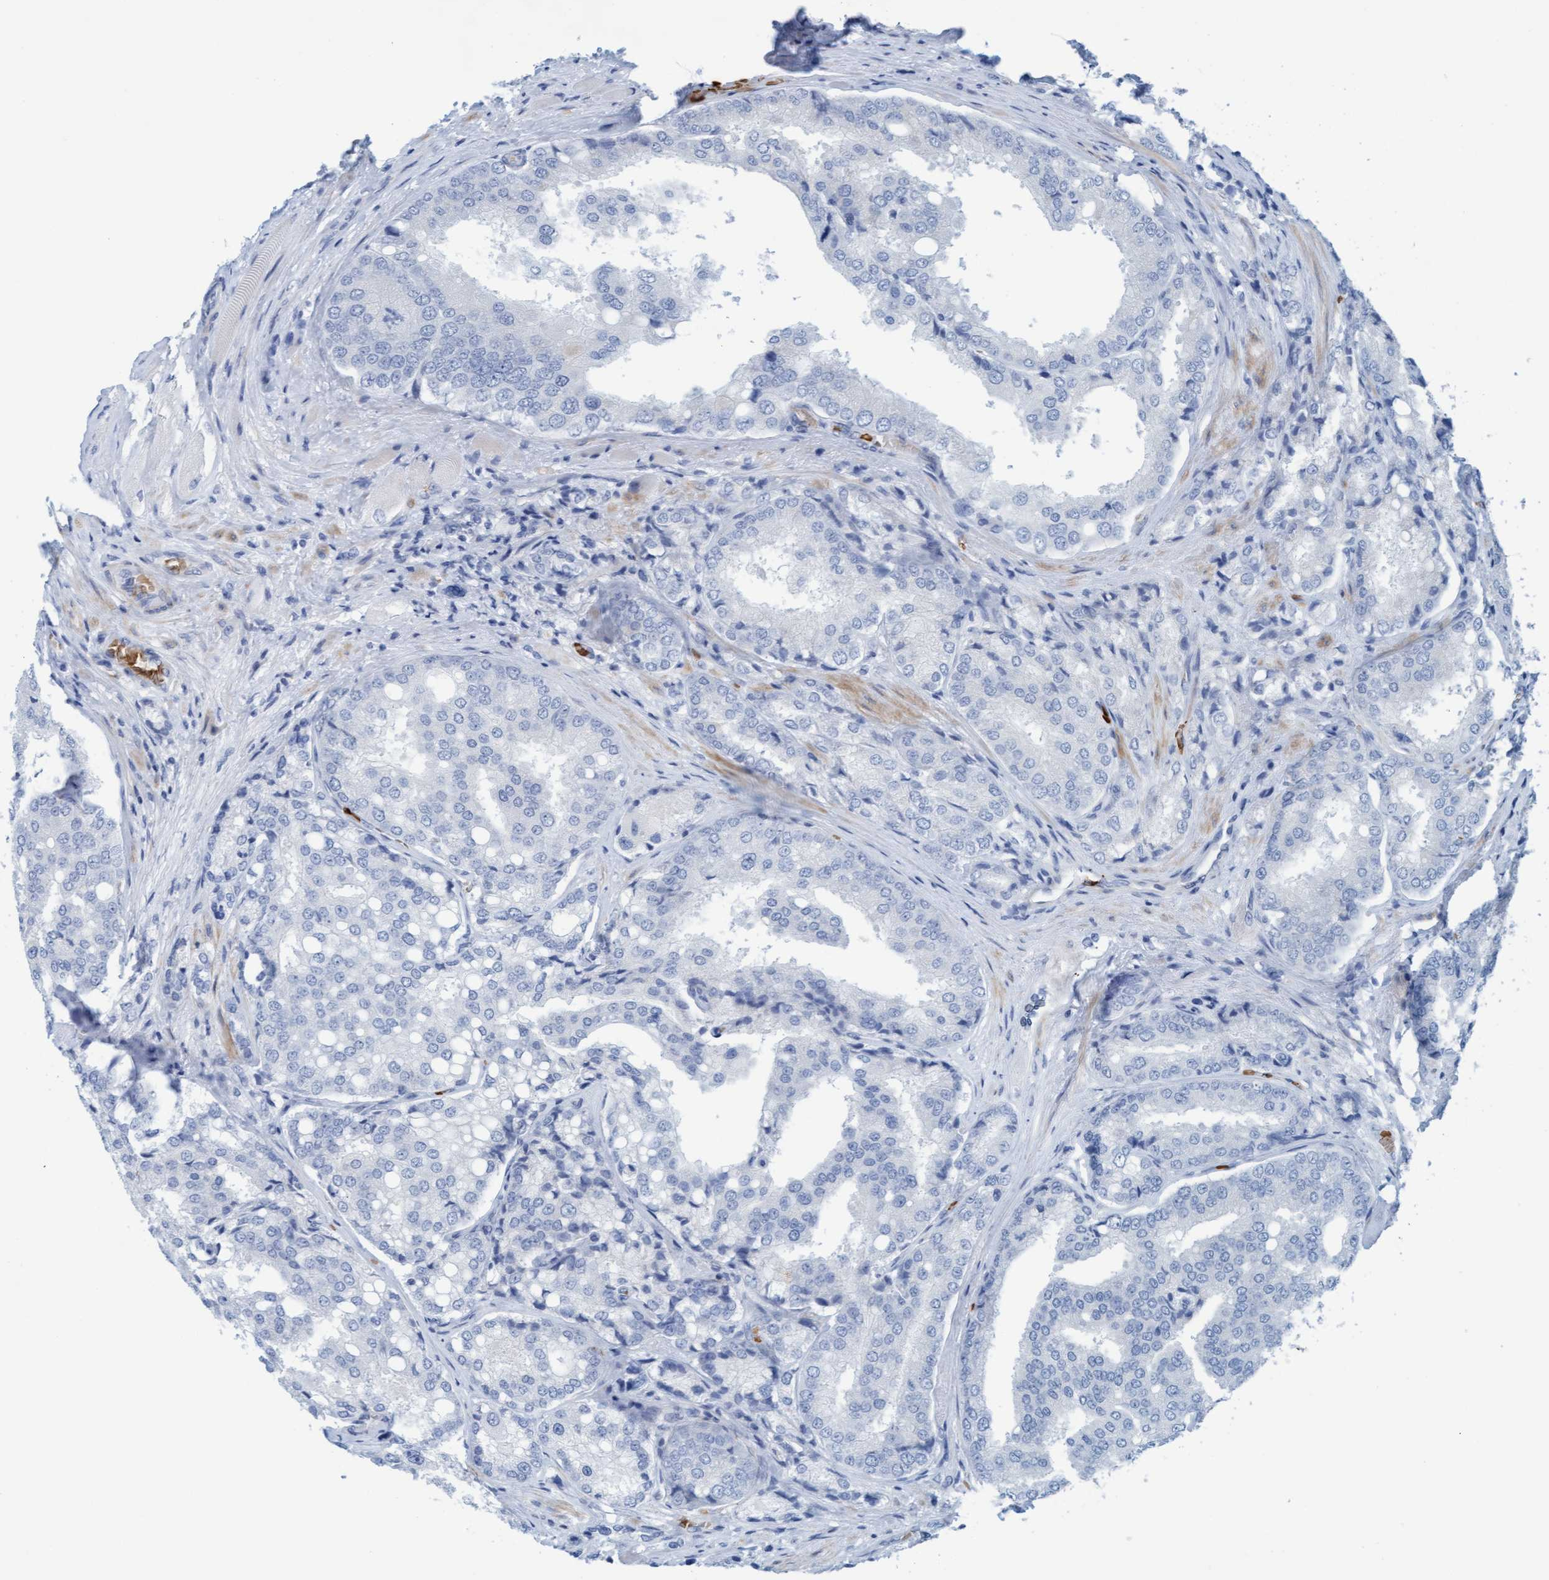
{"staining": {"intensity": "negative", "quantity": "none", "location": "none"}, "tissue": "prostate cancer", "cell_type": "Tumor cells", "image_type": "cancer", "snomed": [{"axis": "morphology", "description": "Adenocarcinoma, High grade"}, {"axis": "topography", "description": "Prostate"}], "caption": "Human high-grade adenocarcinoma (prostate) stained for a protein using immunohistochemistry displays no staining in tumor cells.", "gene": "P2RX5", "patient": {"sex": "male", "age": 50}}